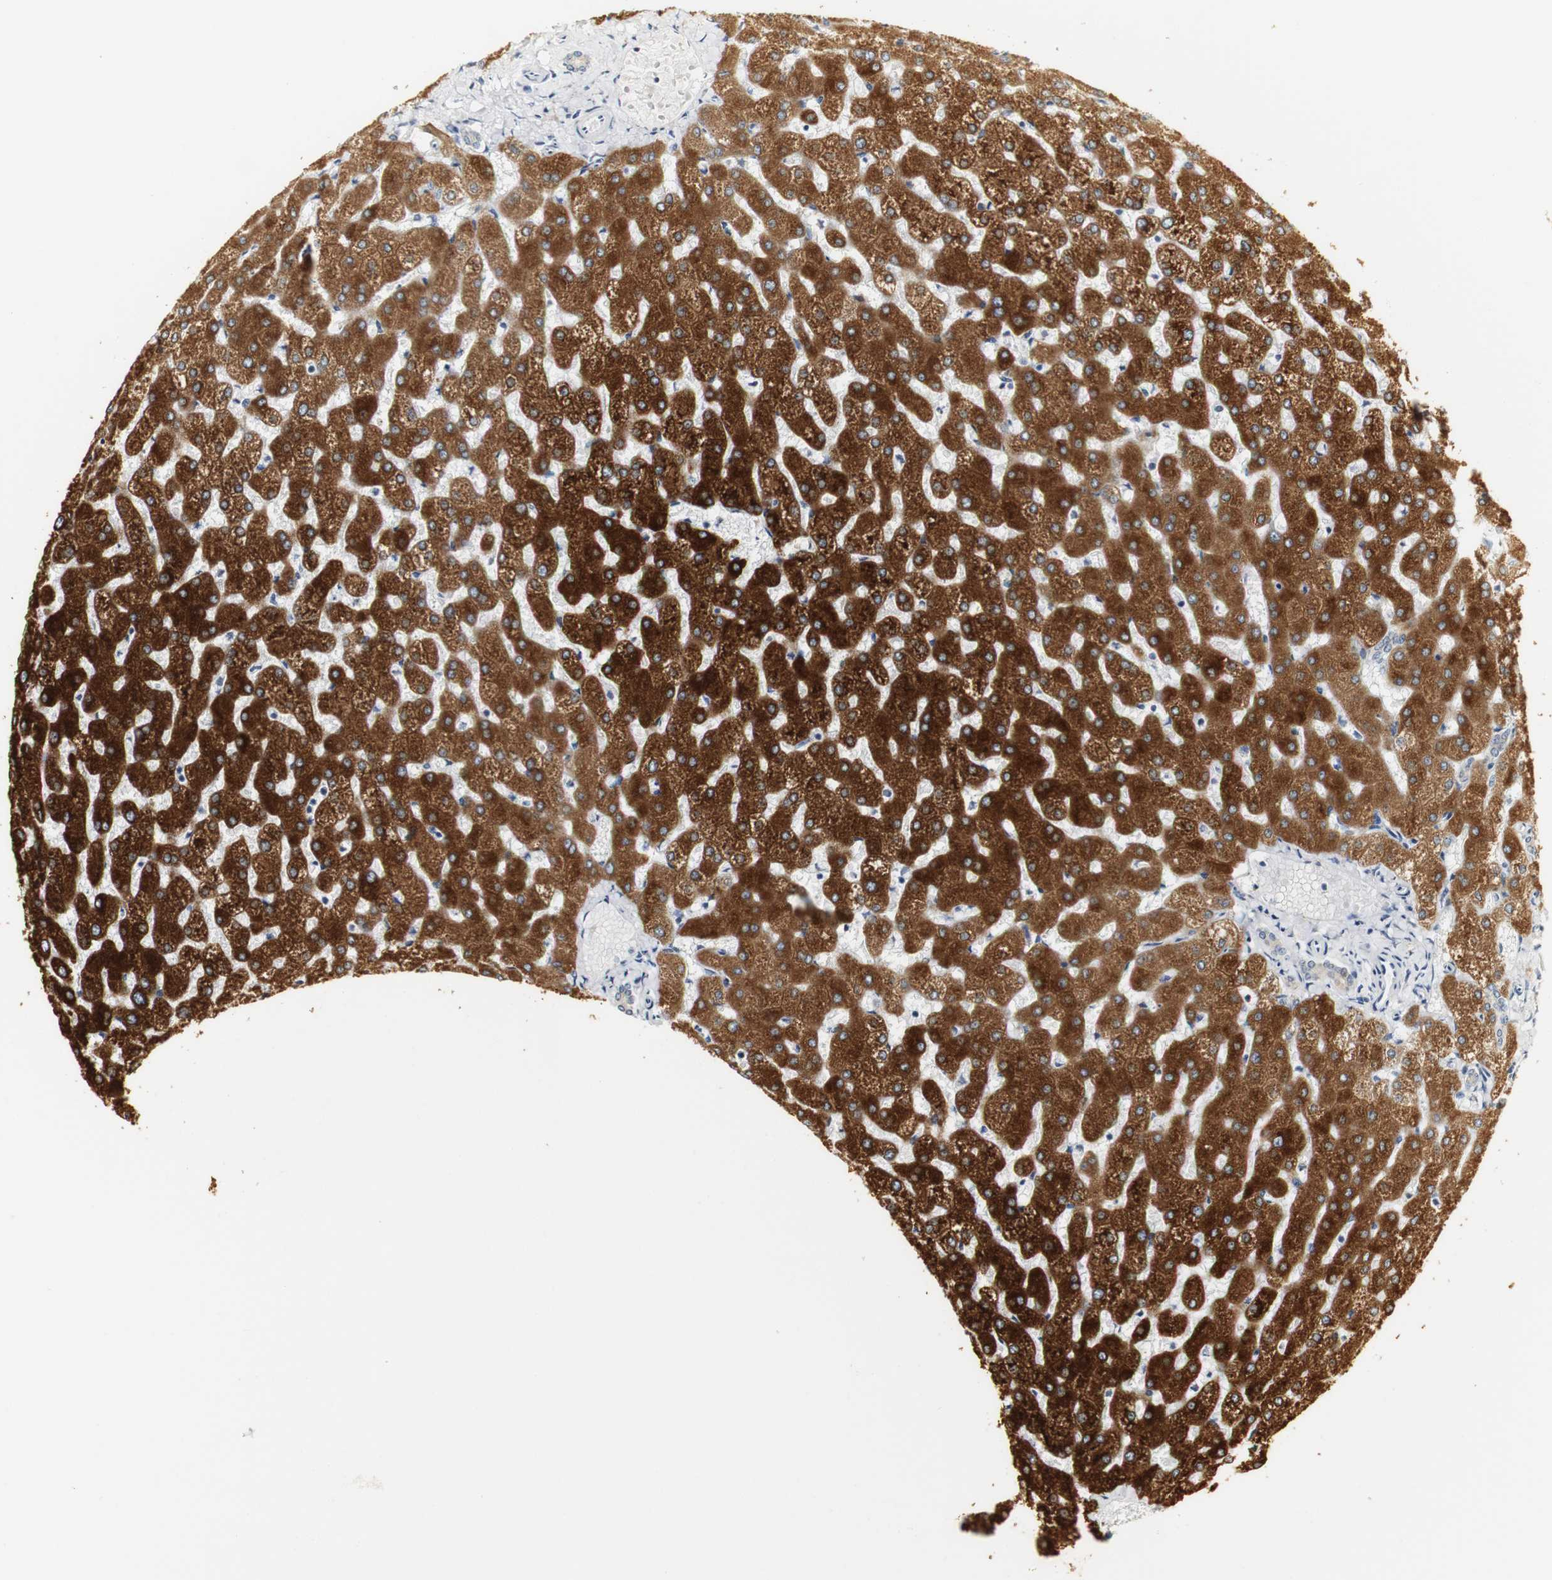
{"staining": {"intensity": "negative", "quantity": "none", "location": "none"}, "tissue": "liver", "cell_type": "Cholangiocytes", "image_type": "normal", "snomed": [{"axis": "morphology", "description": "Normal tissue, NOS"}, {"axis": "topography", "description": "Liver"}], "caption": "An image of liver stained for a protein displays no brown staining in cholangiocytes. The staining is performed using DAB brown chromogen with nuclei counter-stained in using hematoxylin.", "gene": "FMO3", "patient": {"sex": "female", "age": 32}}